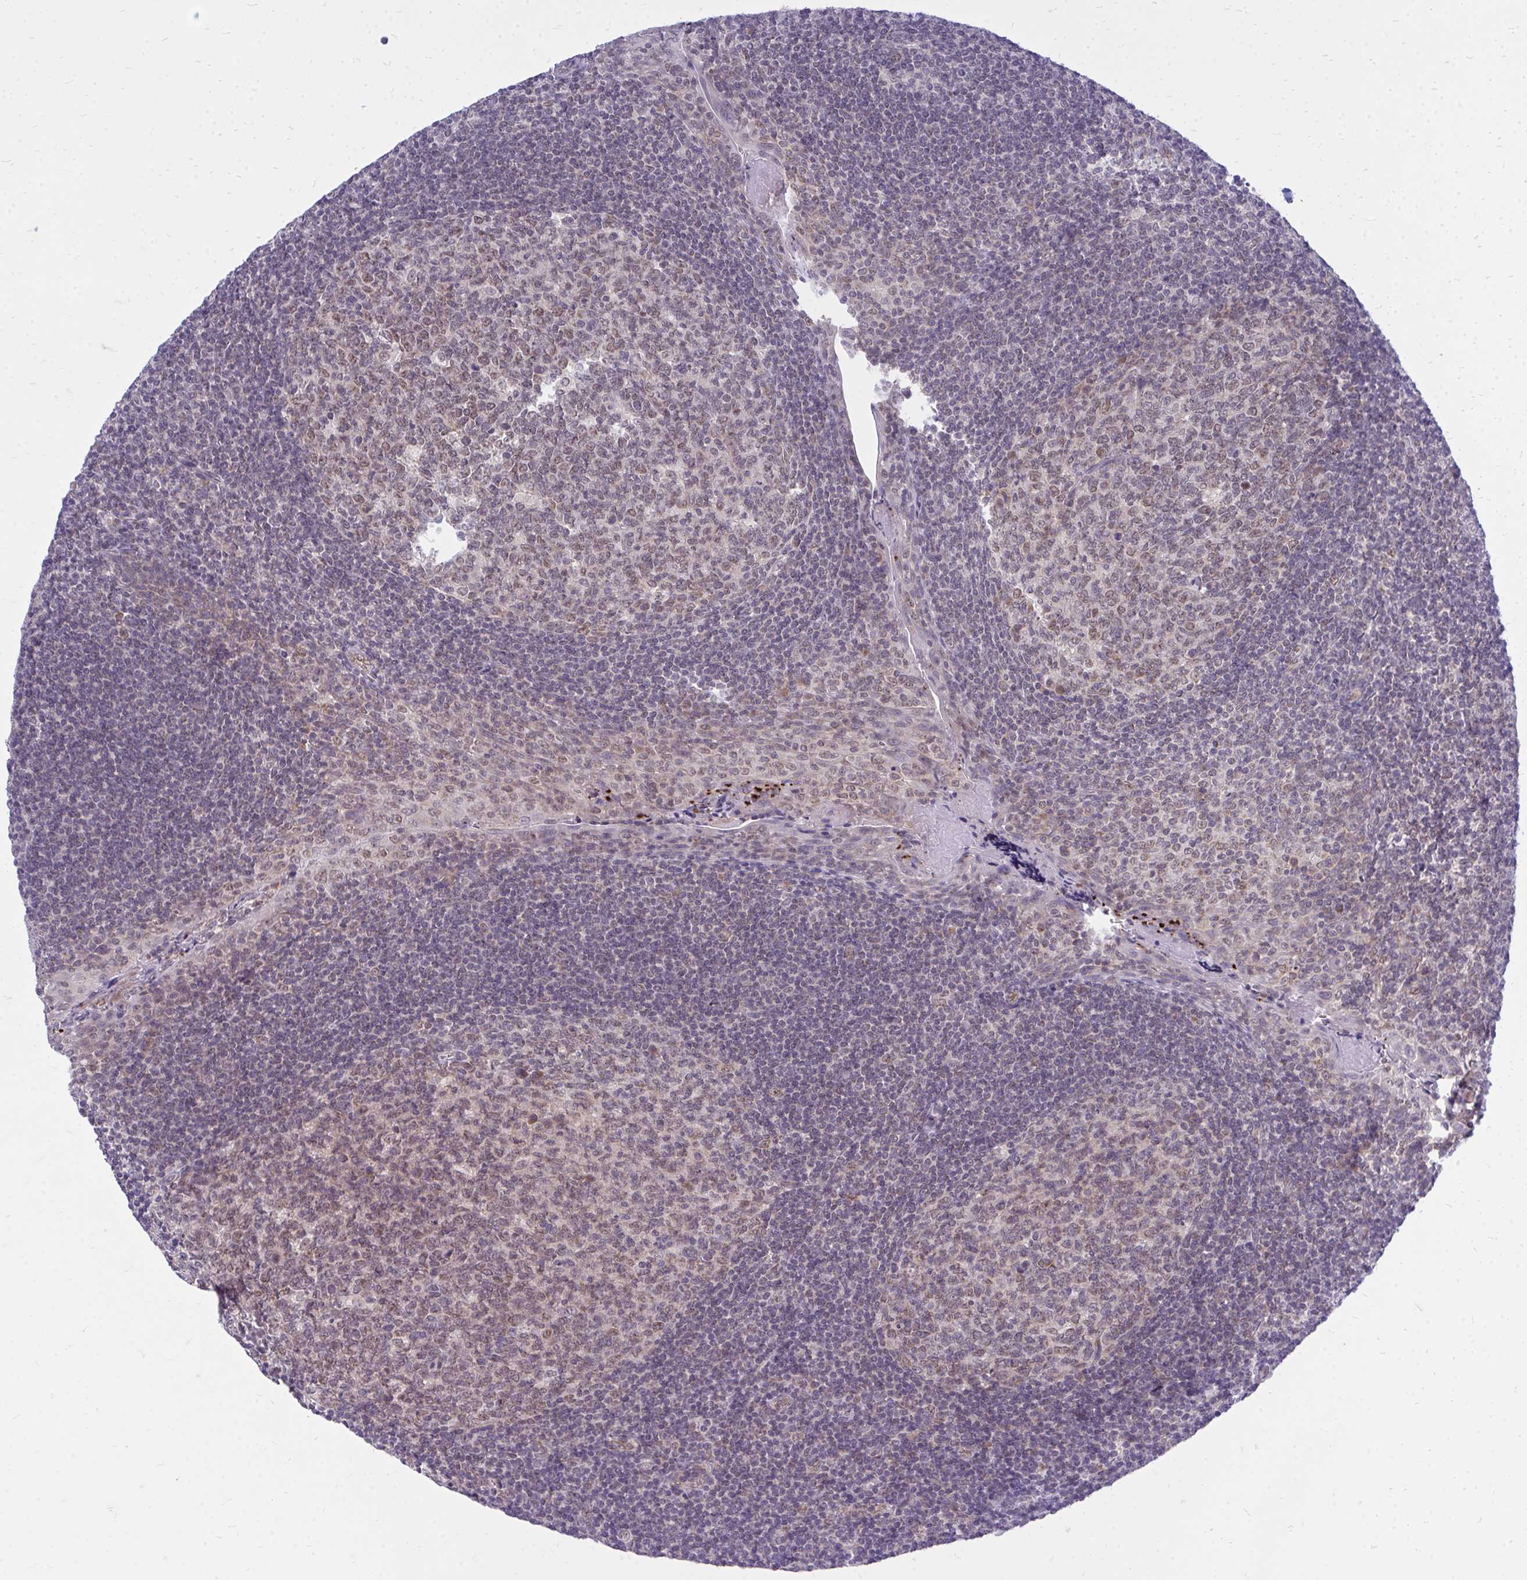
{"staining": {"intensity": "weak", "quantity": "25%-75%", "location": "nuclear"}, "tissue": "tonsil", "cell_type": "Germinal center cells", "image_type": "normal", "snomed": [{"axis": "morphology", "description": "Normal tissue, NOS"}, {"axis": "morphology", "description": "Inflammation, NOS"}, {"axis": "topography", "description": "Tonsil"}], "caption": "Tonsil stained with IHC shows weak nuclear positivity in approximately 25%-75% of germinal center cells. (Brightfield microscopy of DAB IHC at high magnification).", "gene": "ACSL5", "patient": {"sex": "female", "age": 31}}